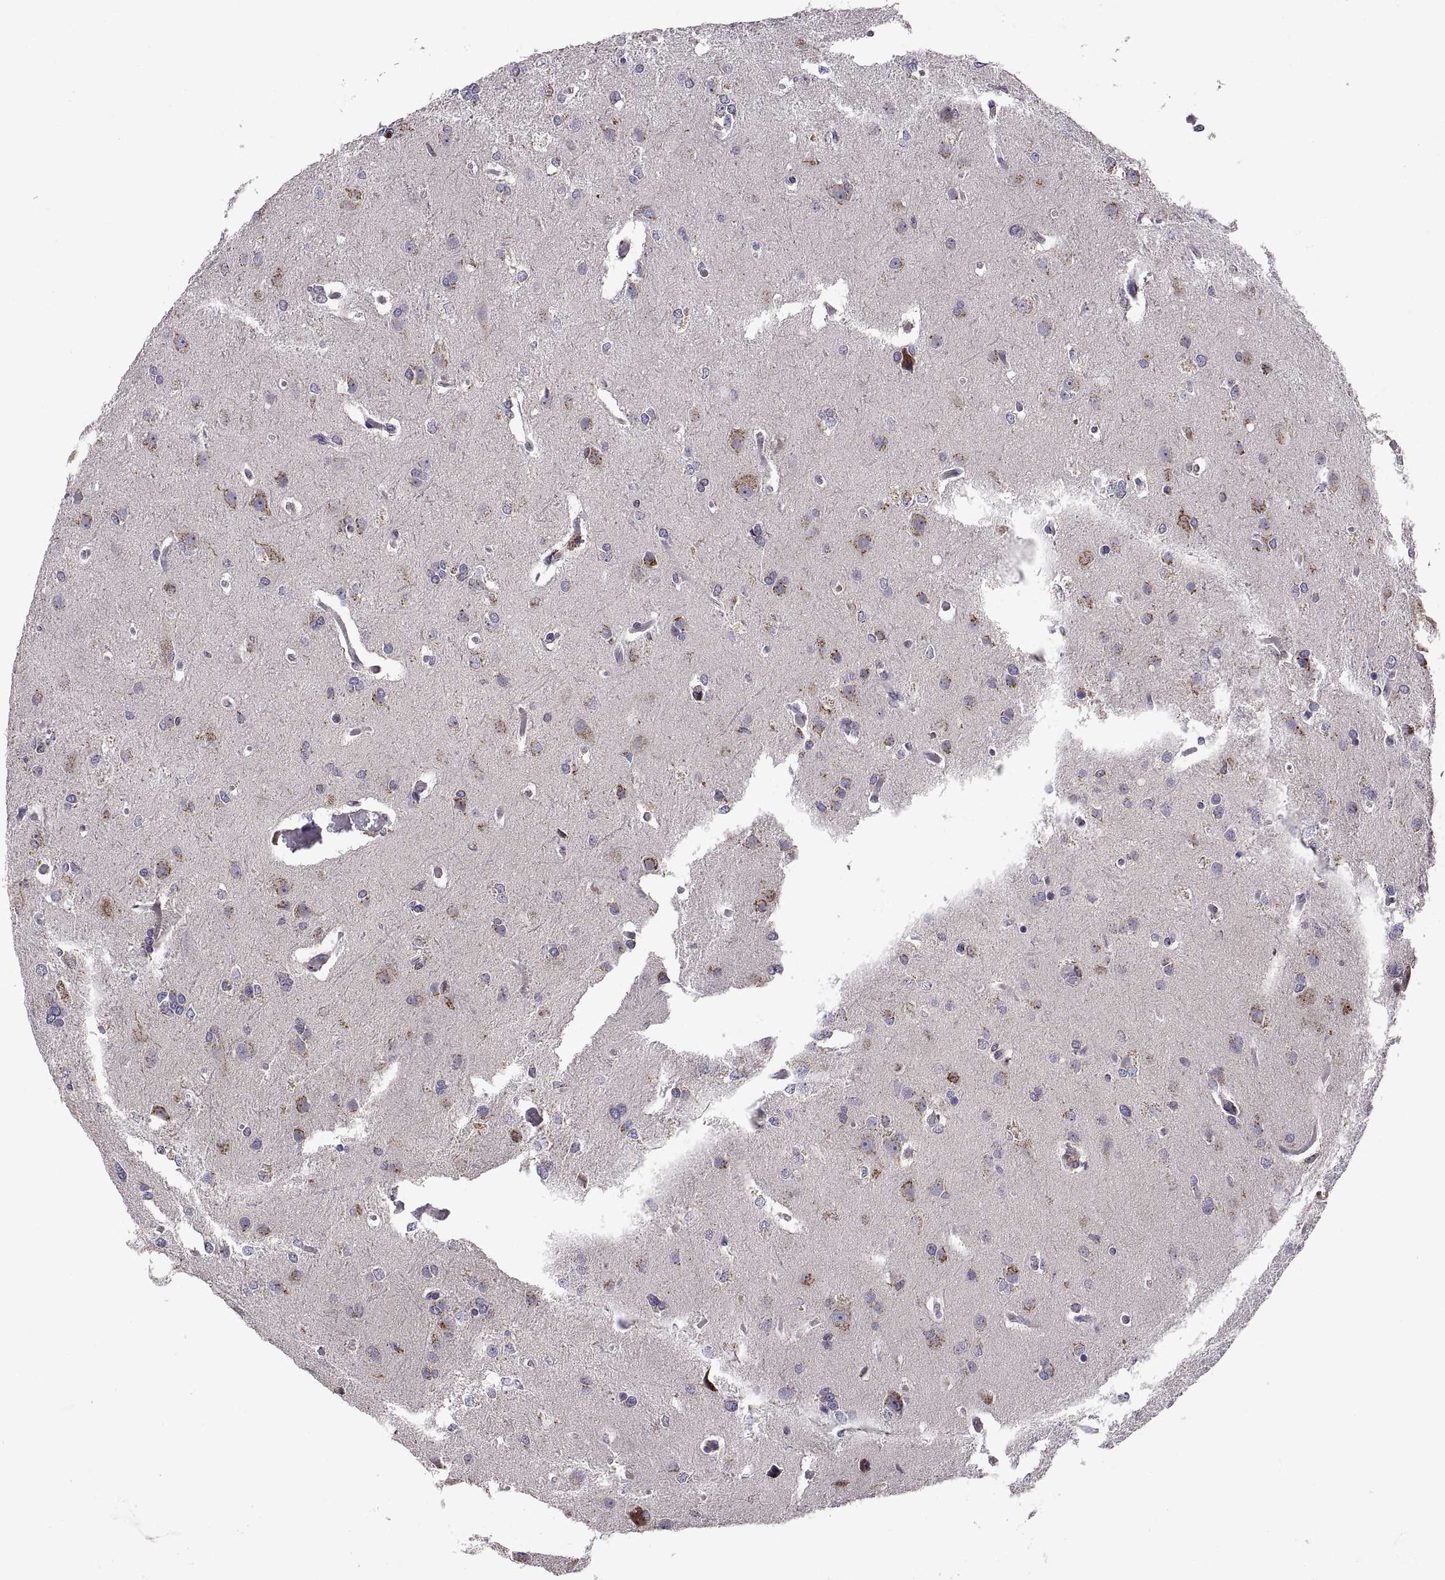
{"staining": {"intensity": "negative", "quantity": "none", "location": "none"}, "tissue": "glioma", "cell_type": "Tumor cells", "image_type": "cancer", "snomed": [{"axis": "morphology", "description": "Glioma, malignant, High grade"}, {"axis": "topography", "description": "Brain"}], "caption": "Immunohistochemistry of human glioma demonstrates no staining in tumor cells.", "gene": "ACAP1", "patient": {"sex": "male", "age": 68}}